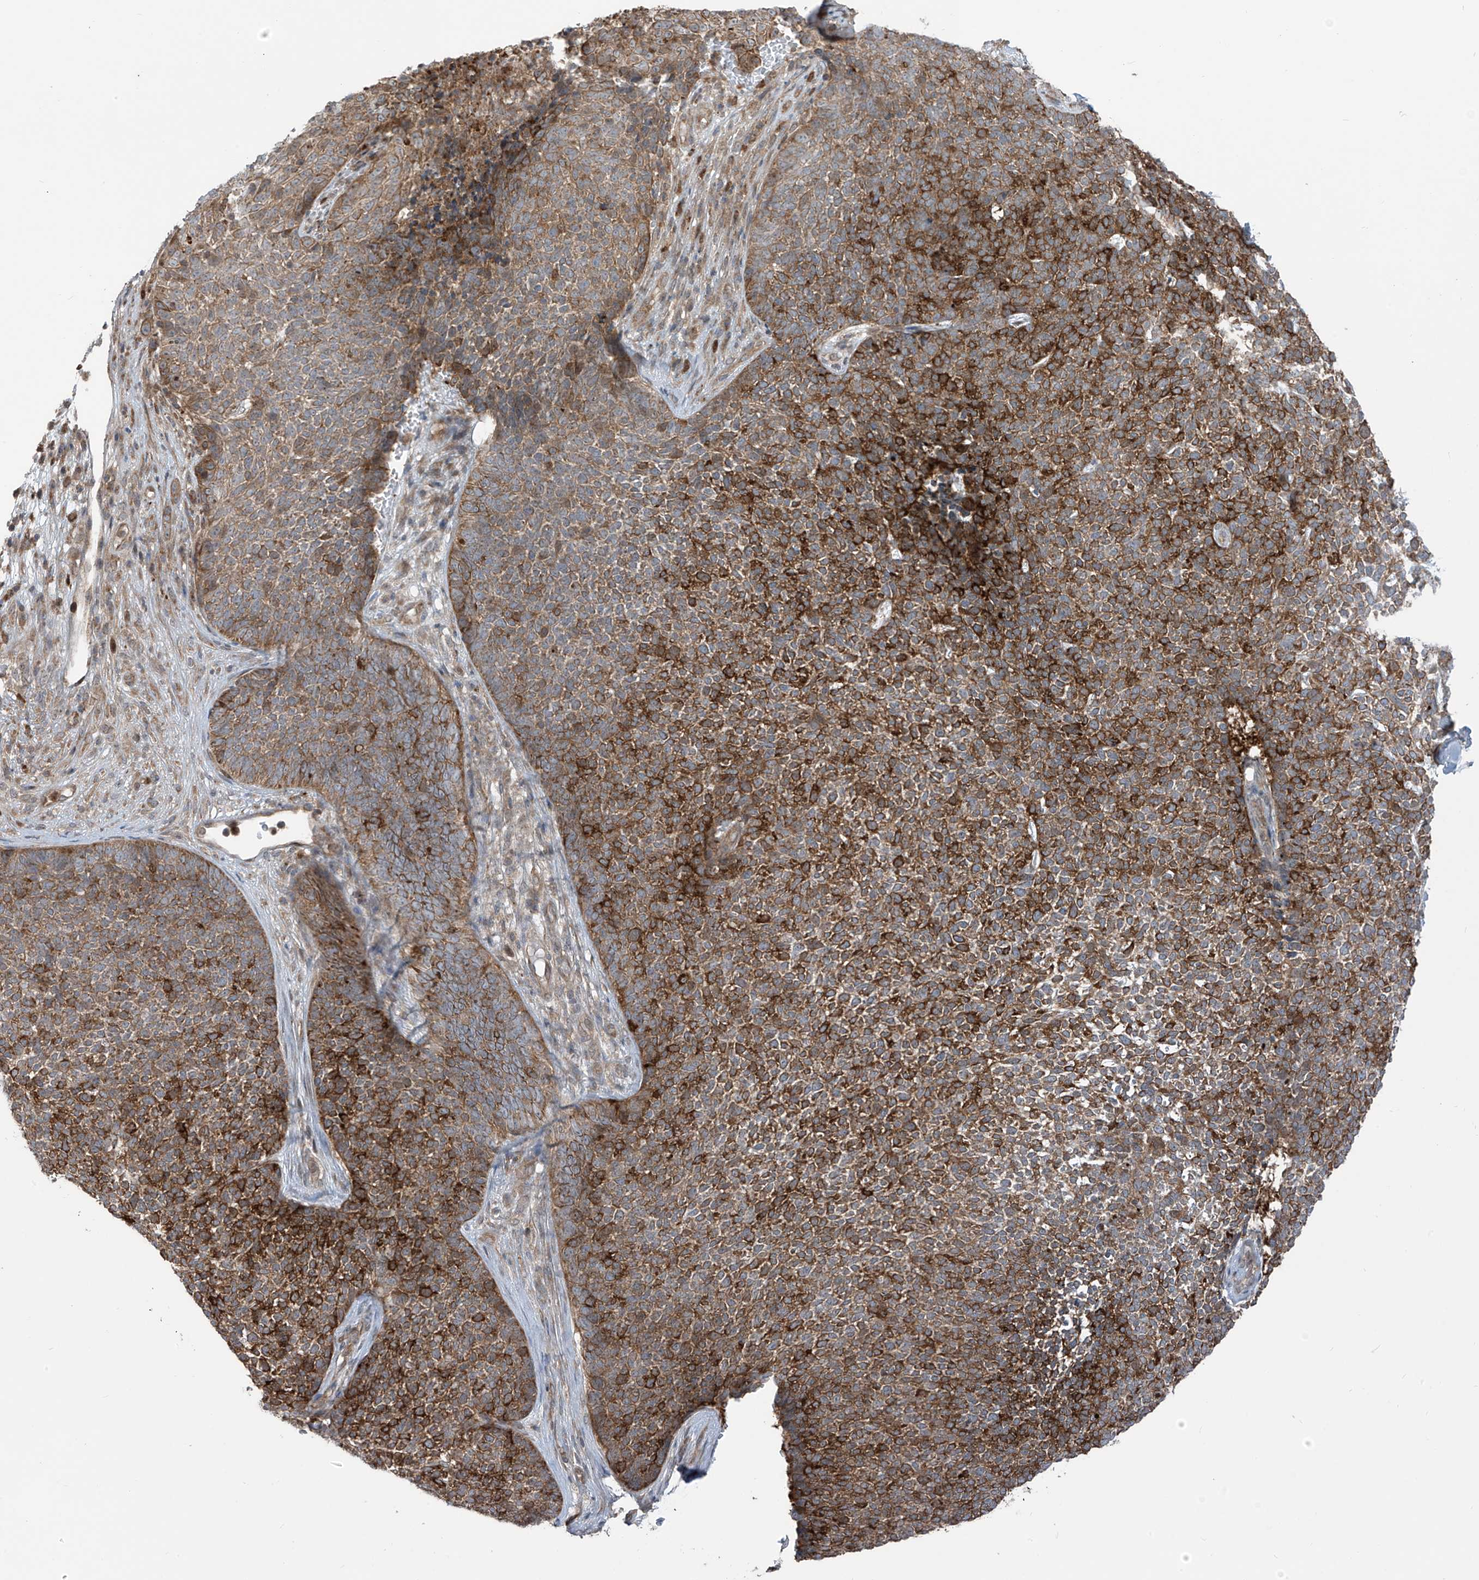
{"staining": {"intensity": "strong", "quantity": "25%-75%", "location": "cytoplasmic/membranous"}, "tissue": "skin cancer", "cell_type": "Tumor cells", "image_type": "cancer", "snomed": [{"axis": "morphology", "description": "Basal cell carcinoma"}, {"axis": "topography", "description": "Skin"}], "caption": "Strong cytoplasmic/membranous protein positivity is appreciated in about 25%-75% of tumor cells in skin cancer (basal cell carcinoma).", "gene": "PDE11A", "patient": {"sex": "female", "age": 84}}